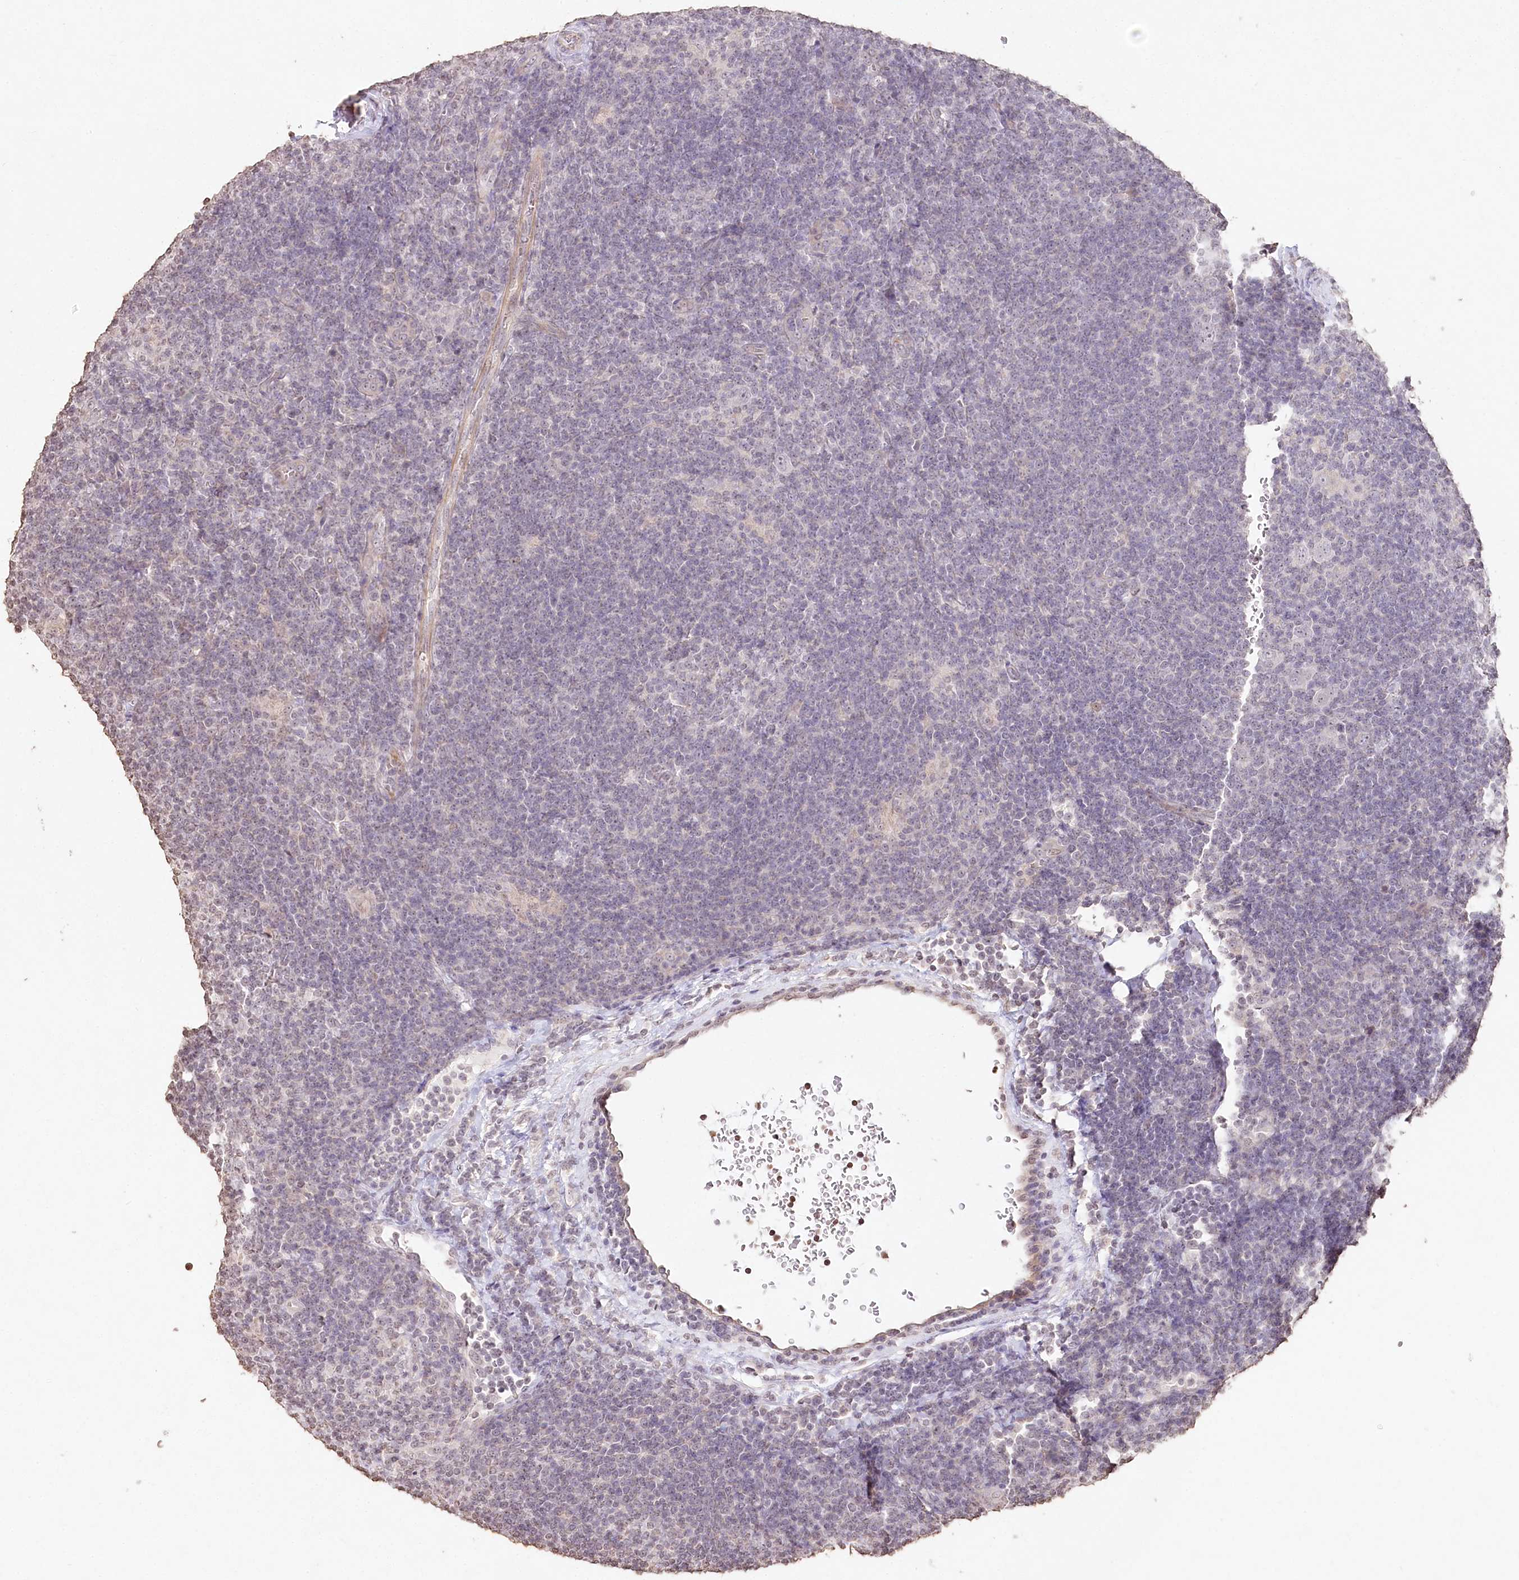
{"staining": {"intensity": "negative", "quantity": "none", "location": "none"}, "tissue": "lymphoma", "cell_type": "Tumor cells", "image_type": "cancer", "snomed": [{"axis": "morphology", "description": "Hodgkin's disease, NOS"}, {"axis": "topography", "description": "Lymph node"}], "caption": "IHC of lymphoma demonstrates no expression in tumor cells.", "gene": "DMXL1", "patient": {"sex": "female", "age": 57}}